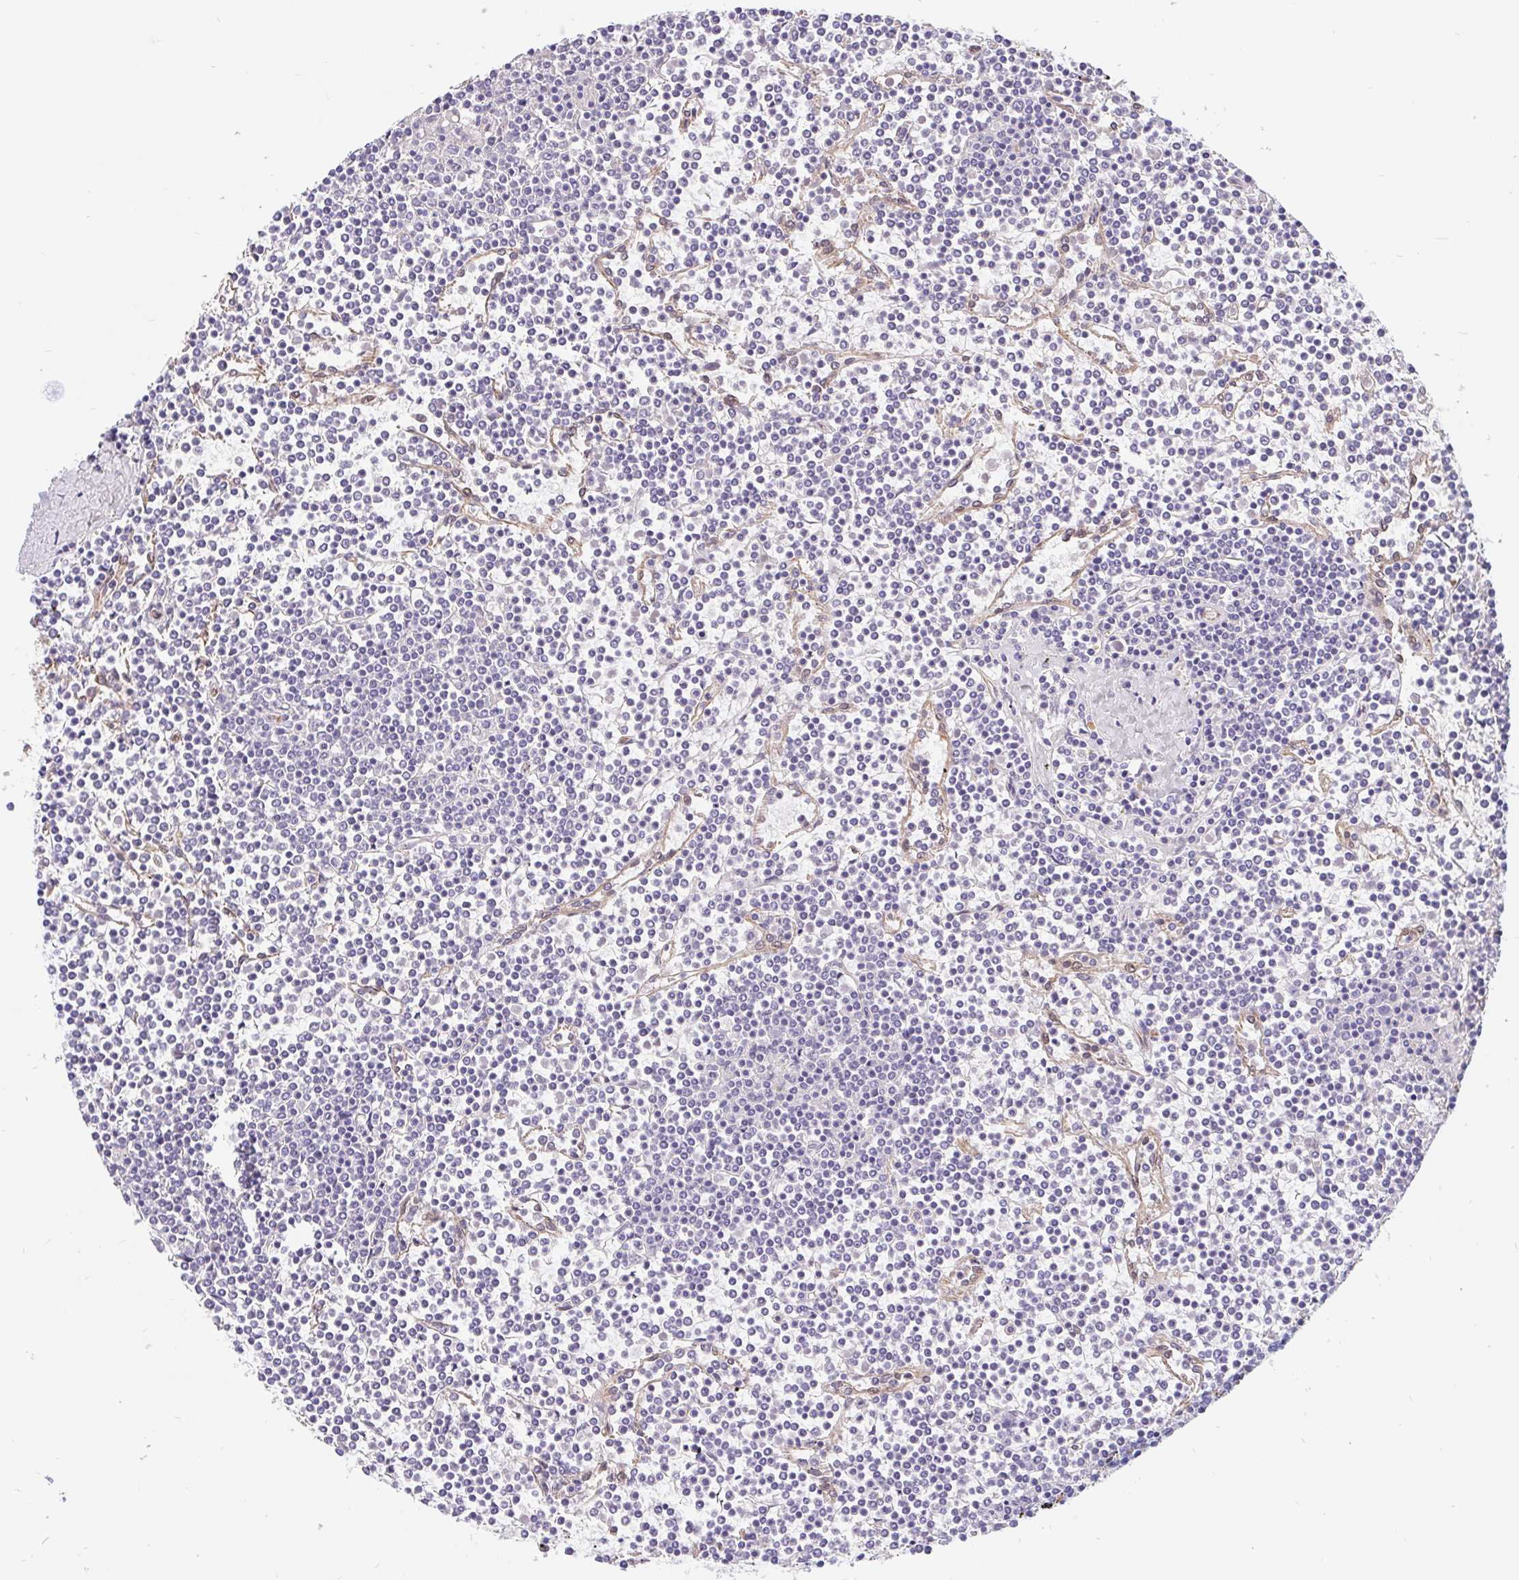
{"staining": {"intensity": "negative", "quantity": "none", "location": "none"}, "tissue": "lymphoma", "cell_type": "Tumor cells", "image_type": "cancer", "snomed": [{"axis": "morphology", "description": "Malignant lymphoma, non-Hodgkin's type, Low grade"}, {"axis": "topography", "description": "Spleen"}], "caption": "An immunohistochemistry (IHC) micrograph of lymphoma is shown. There is no staining in tumor cells of lymphoma. (Stains: DAB (3,3'-diaminobenzidine) immunohistochemistry with hematoxylin counter stain, Microscopy: brightfield microscopy at high magnification).", "gene": "LIMCH1", "patient": {"sex": "female", "age": 19}}